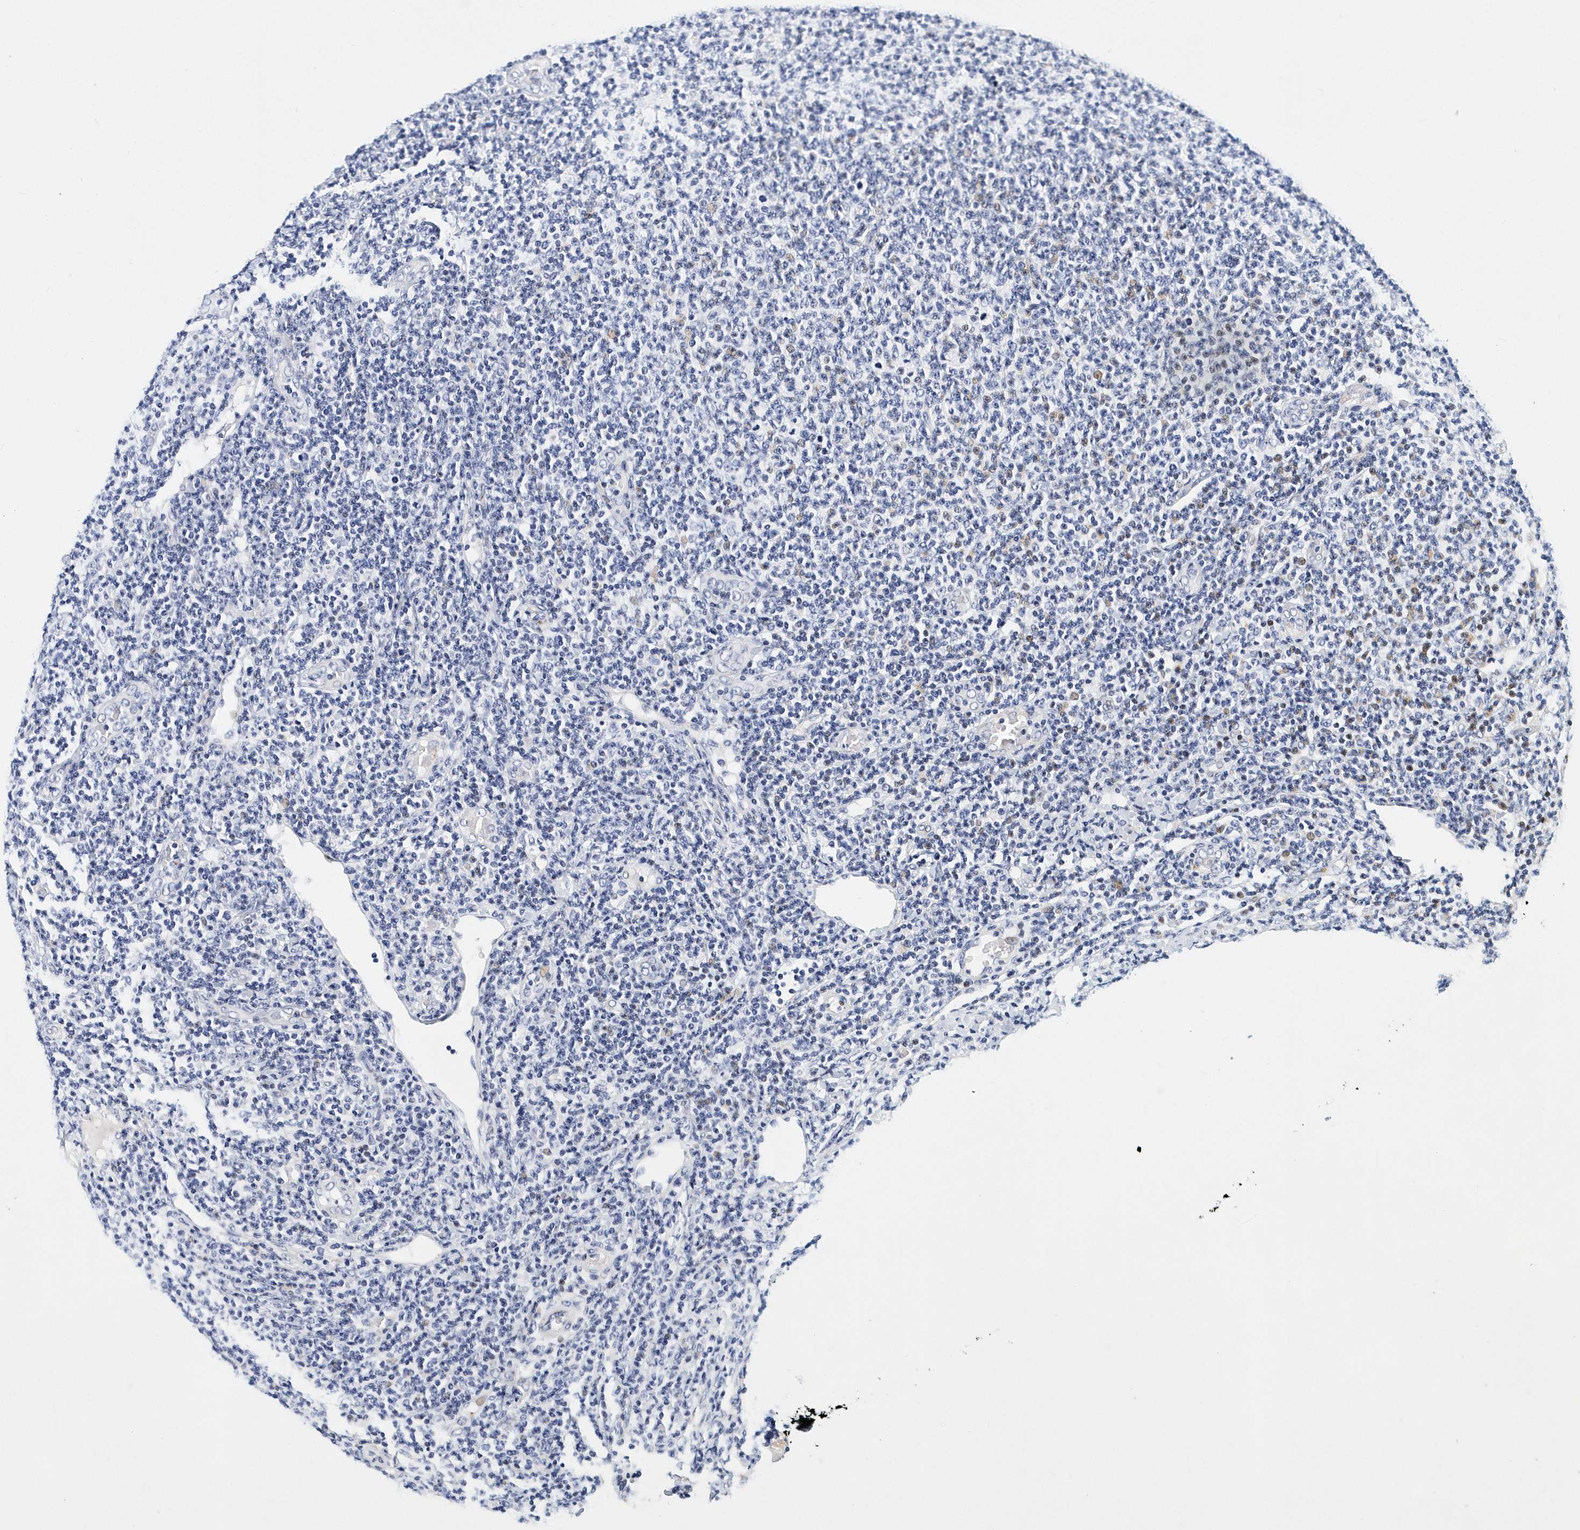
{"staining": {"intensity": "negative", "quantity": "none", "location": "none"}, "tissue": "lymphoma", "cell_type": "Tumor cells", "image_type": "cancer", "snomed": [{"axis": "morphology", "description": "Malignant lymphoma, non-Hodgkin's type, Low grade"}, {"axis": "topography", "description": "Lymph node"}], "caption": "High power microscopy image of an immunohistochemistry image of low-grade malignant lymphoma, non-Hodgkin's type, revealing no significant positivity in tumor cells.", "gene": "ITGA2B", "patient": {"sex": "male", "age": 66}}